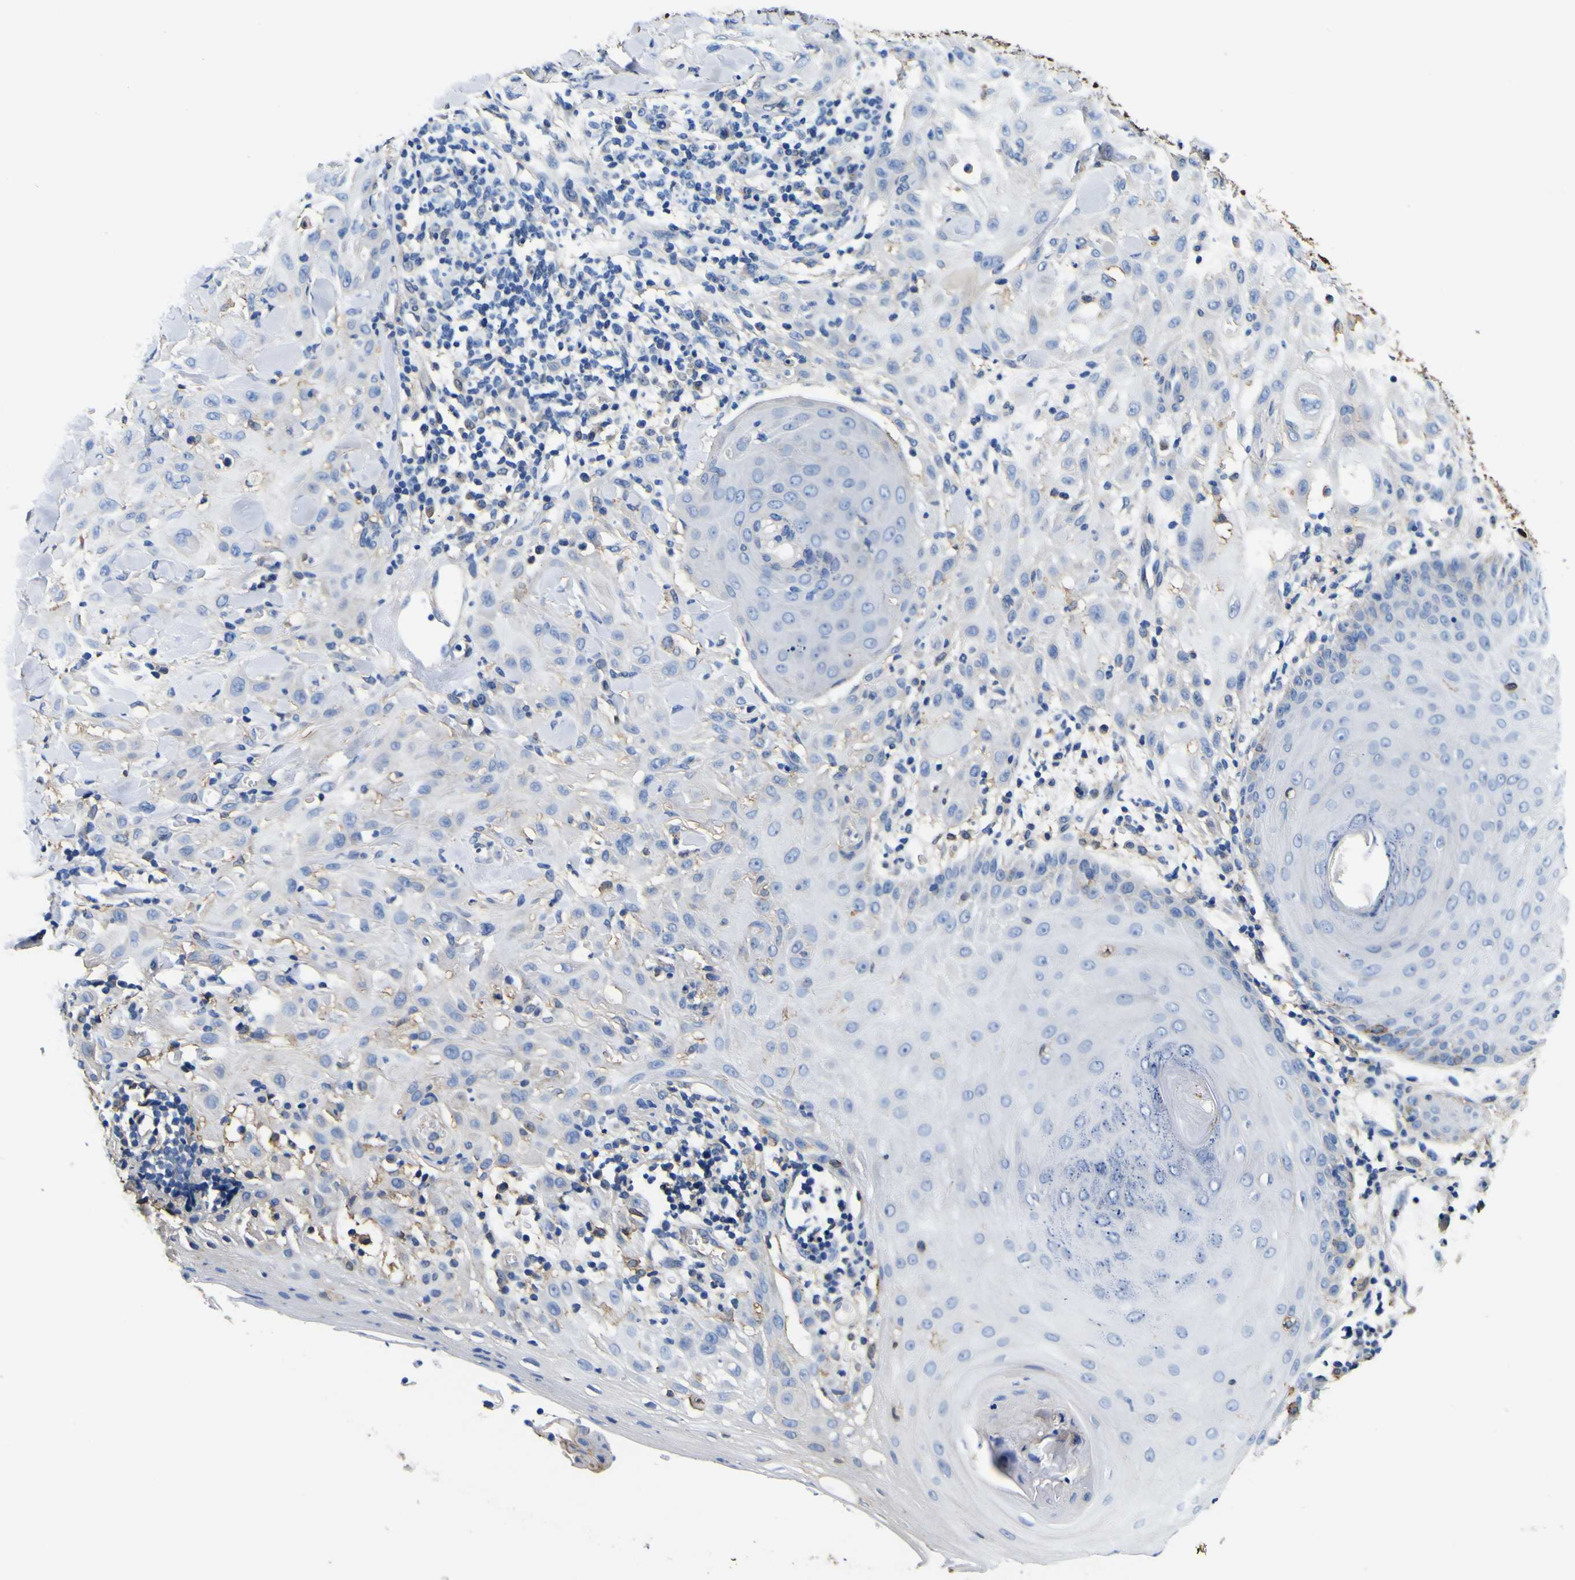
{"staining": {"intensity": "negative", "quantity": "none", "location": "none"}, "tissue": "skin cancer", "cell_type": "Tumor cells", "image_type": "cancer", "snomed": [{"axis": "morphology", "description": "Squamous cell carcinoma, NOS"}, {"axis": "topography", "description": "Skin"}], "caption": "Tumor cells are negative for protein expression in human skin squamous cell carcinoma.", "gene": "PXDN", "patient": {"sex": "male", "age": 24}}